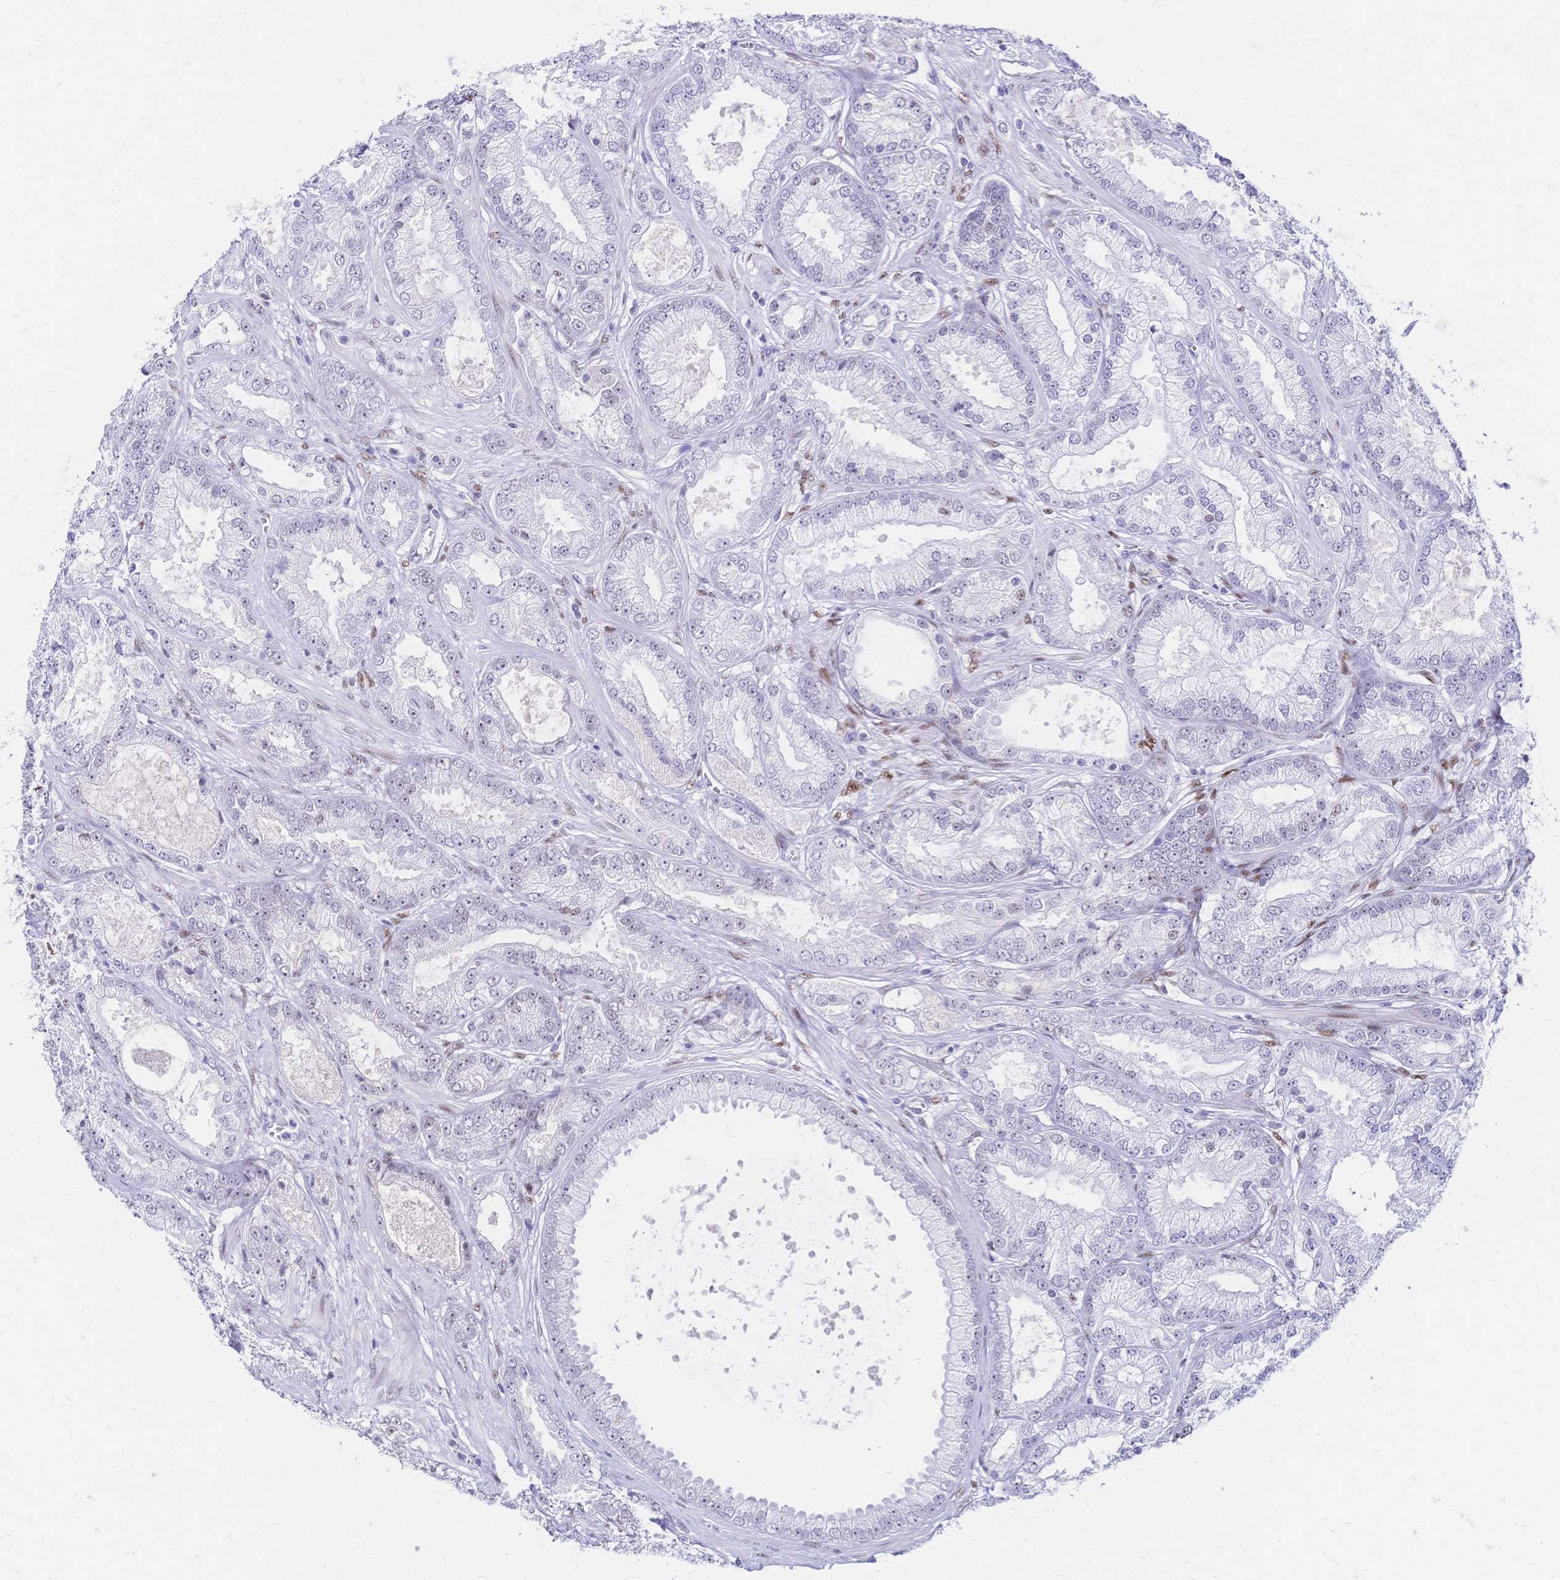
{"staining": {"intensity": "negative", "quantity": "none", "location": "none"}, "tissue": "prostate cancer", "cell_type": "Tumor cells", "image_type": "cancer", "snomed": [{"axis": "morphology", "description": "Adenocarcinoma, High grade"}, {"axis": "topography", "description": "Prostate"}], "caption": "Immunohistochemistry of human prostate cancer (high-grade adenocarcinoma) exhibits no positivity in tumor cells. Brightfield microscopy of immunohistochemistry (IHC) stained with DAB (brown) and hematoxylin (blue), captured at high magnification.", "gene": "NFIC", "patient": {"sex": "male", "age": 67}}